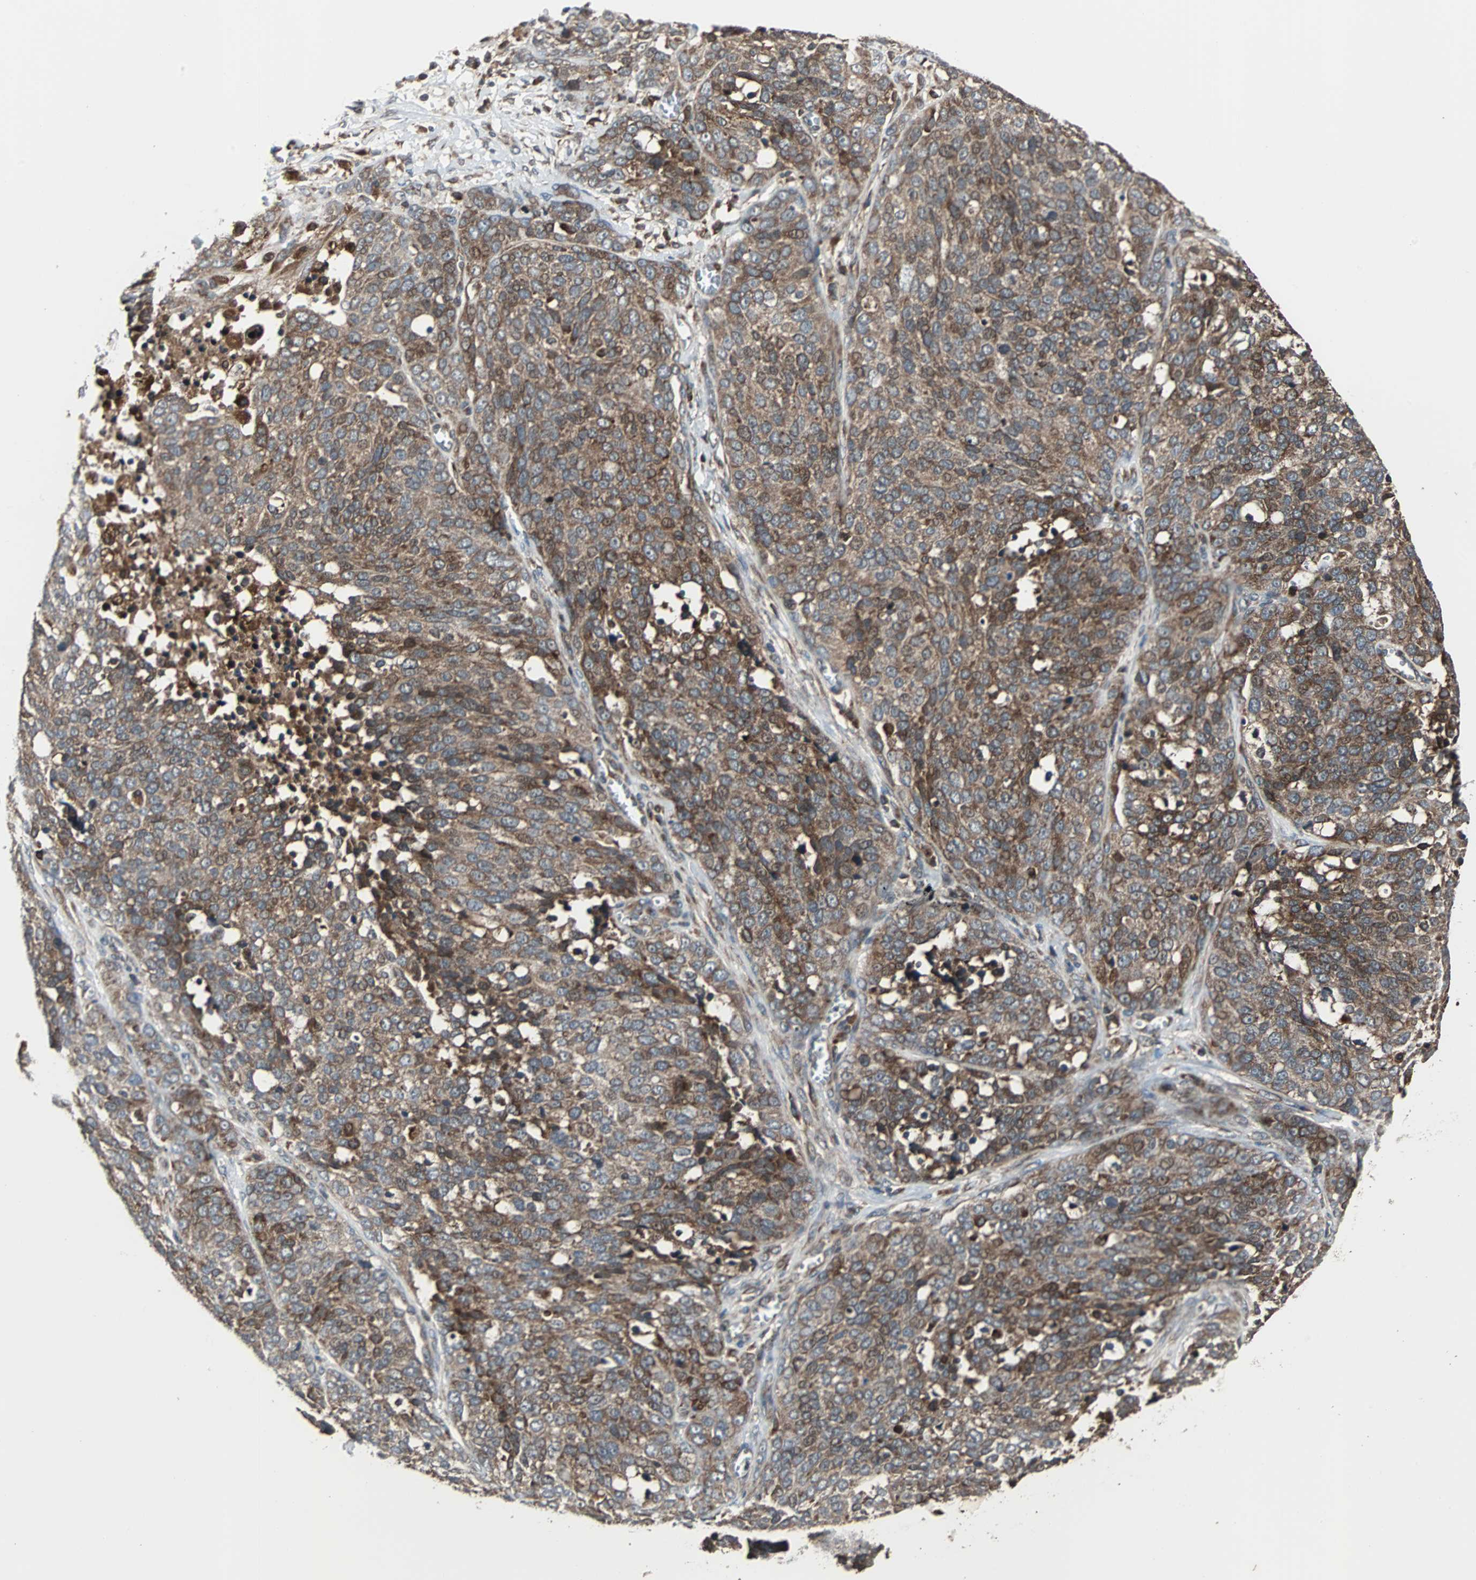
{"staining": {"intensity": "moderate", "quantity": ">75%", "location": "cytoplasmic/membranous"}, "tissue": "ovarian cancer", "cell_type": "Tumor cells", "image_type": "cancer", "snomed": [{"axis": "morphology", "description": "Cystadenocarcinoma, serous, NOS"}, {"axis": "topography", "description": "Ovary"}], "caption": "Moderate cytoplasmic/membranous positivity for a protein is present in about >75% of tumor cells of serous cystadenocarcinoma (ovarian) using IHC.", "gene": "RAB7A", "patient": {"sex": "female", "age": 44}}